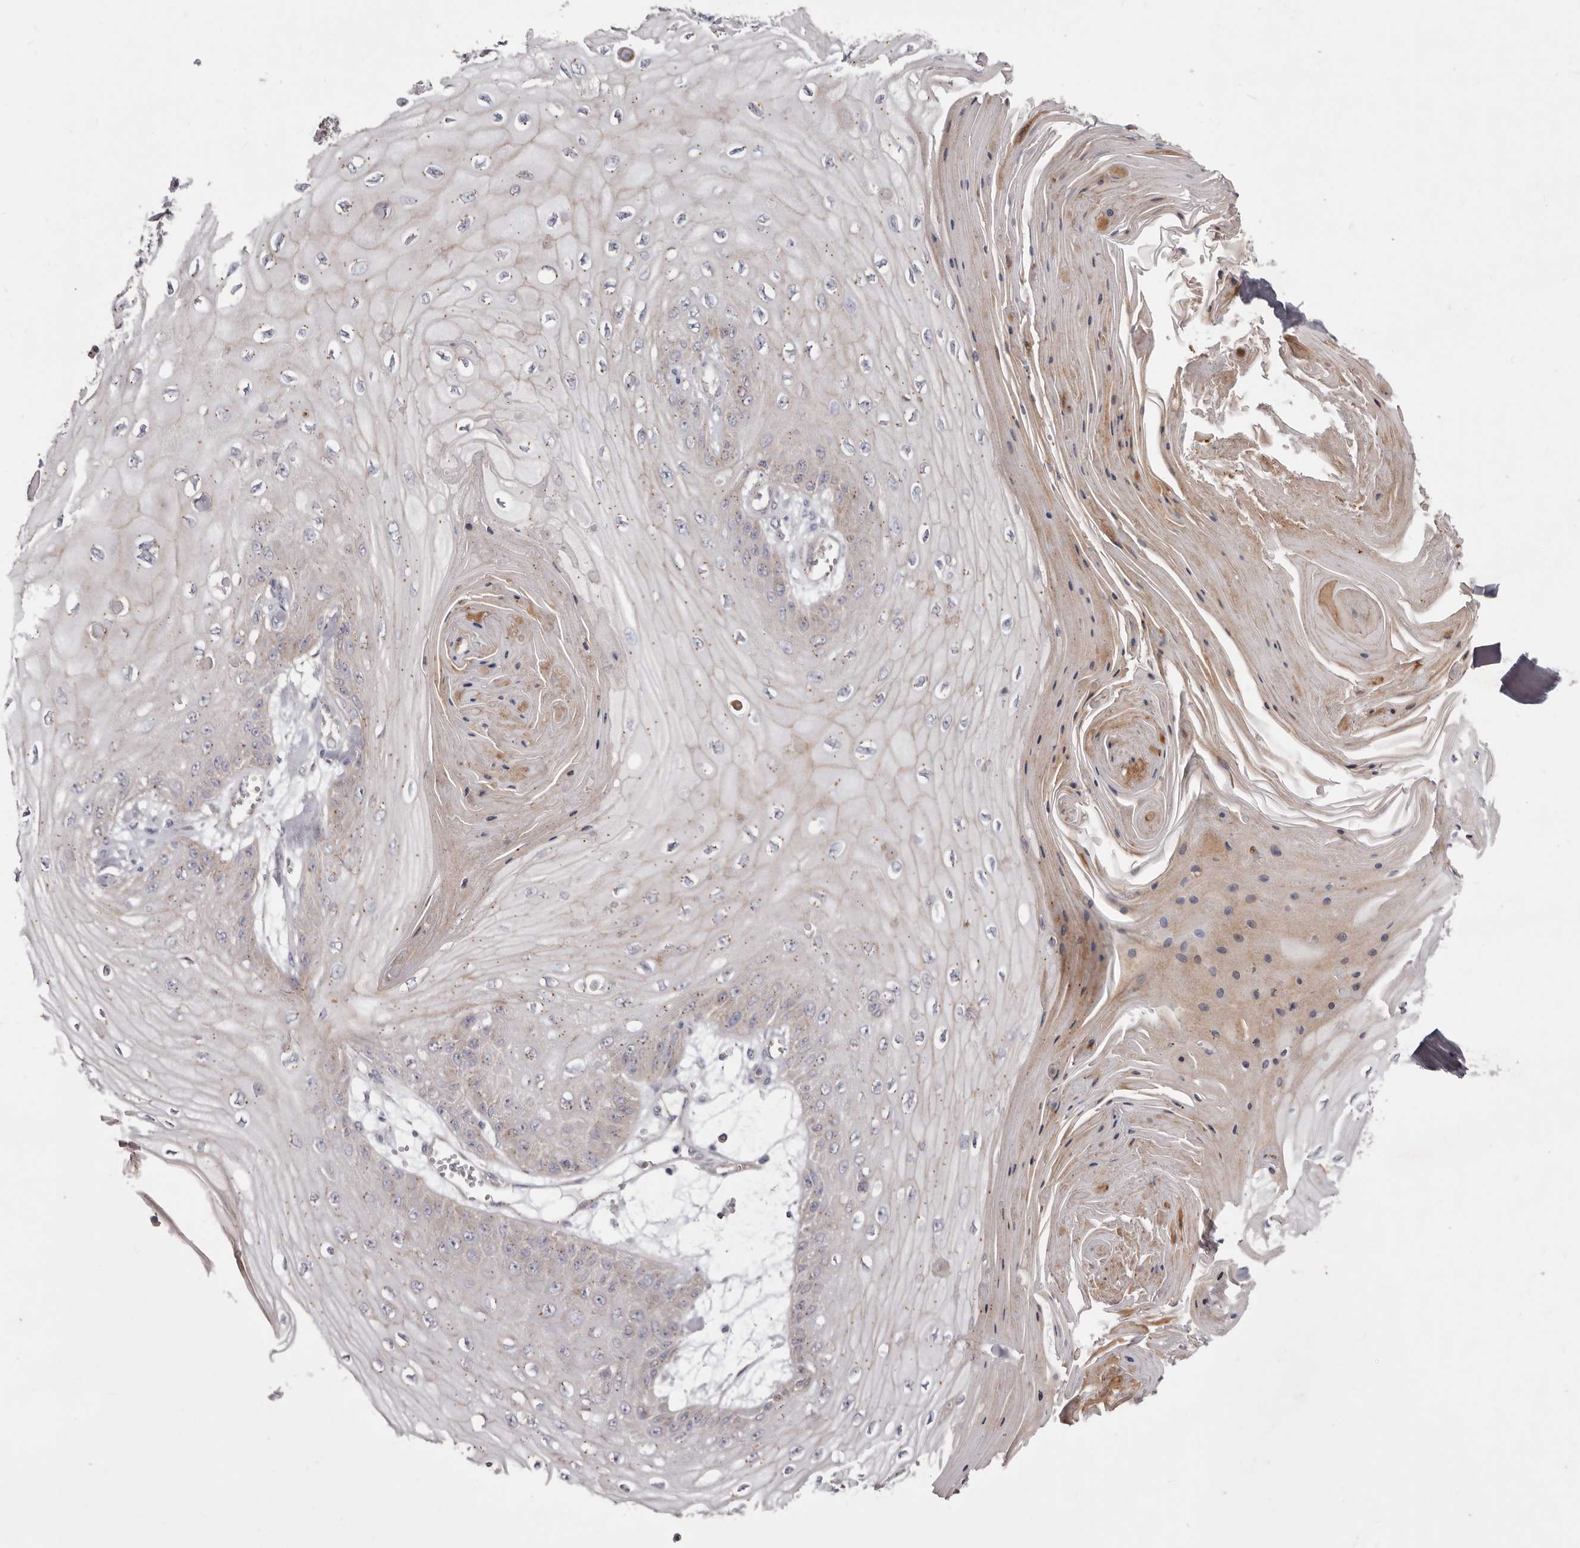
{"staining": {"intensity": "weak", "quantity": "<25%", "location": "cytoplasmic/membranous"}, "tissue": "skin cancer", "cell_type": "Tumor cells", "image_type": "cancer", "snomed": [{"axis": "morphology", "description": "Squamous cell carcinoma, NOS"}, {"axis": "topography", "description": "Skin"}], "caption": "Skin squamous cell carcinoma was stained to show a protein in brown. There is no significant positivity in tumor cells.", "gene": "PEG10", "patient": {"sex": "male", "age": 74}}